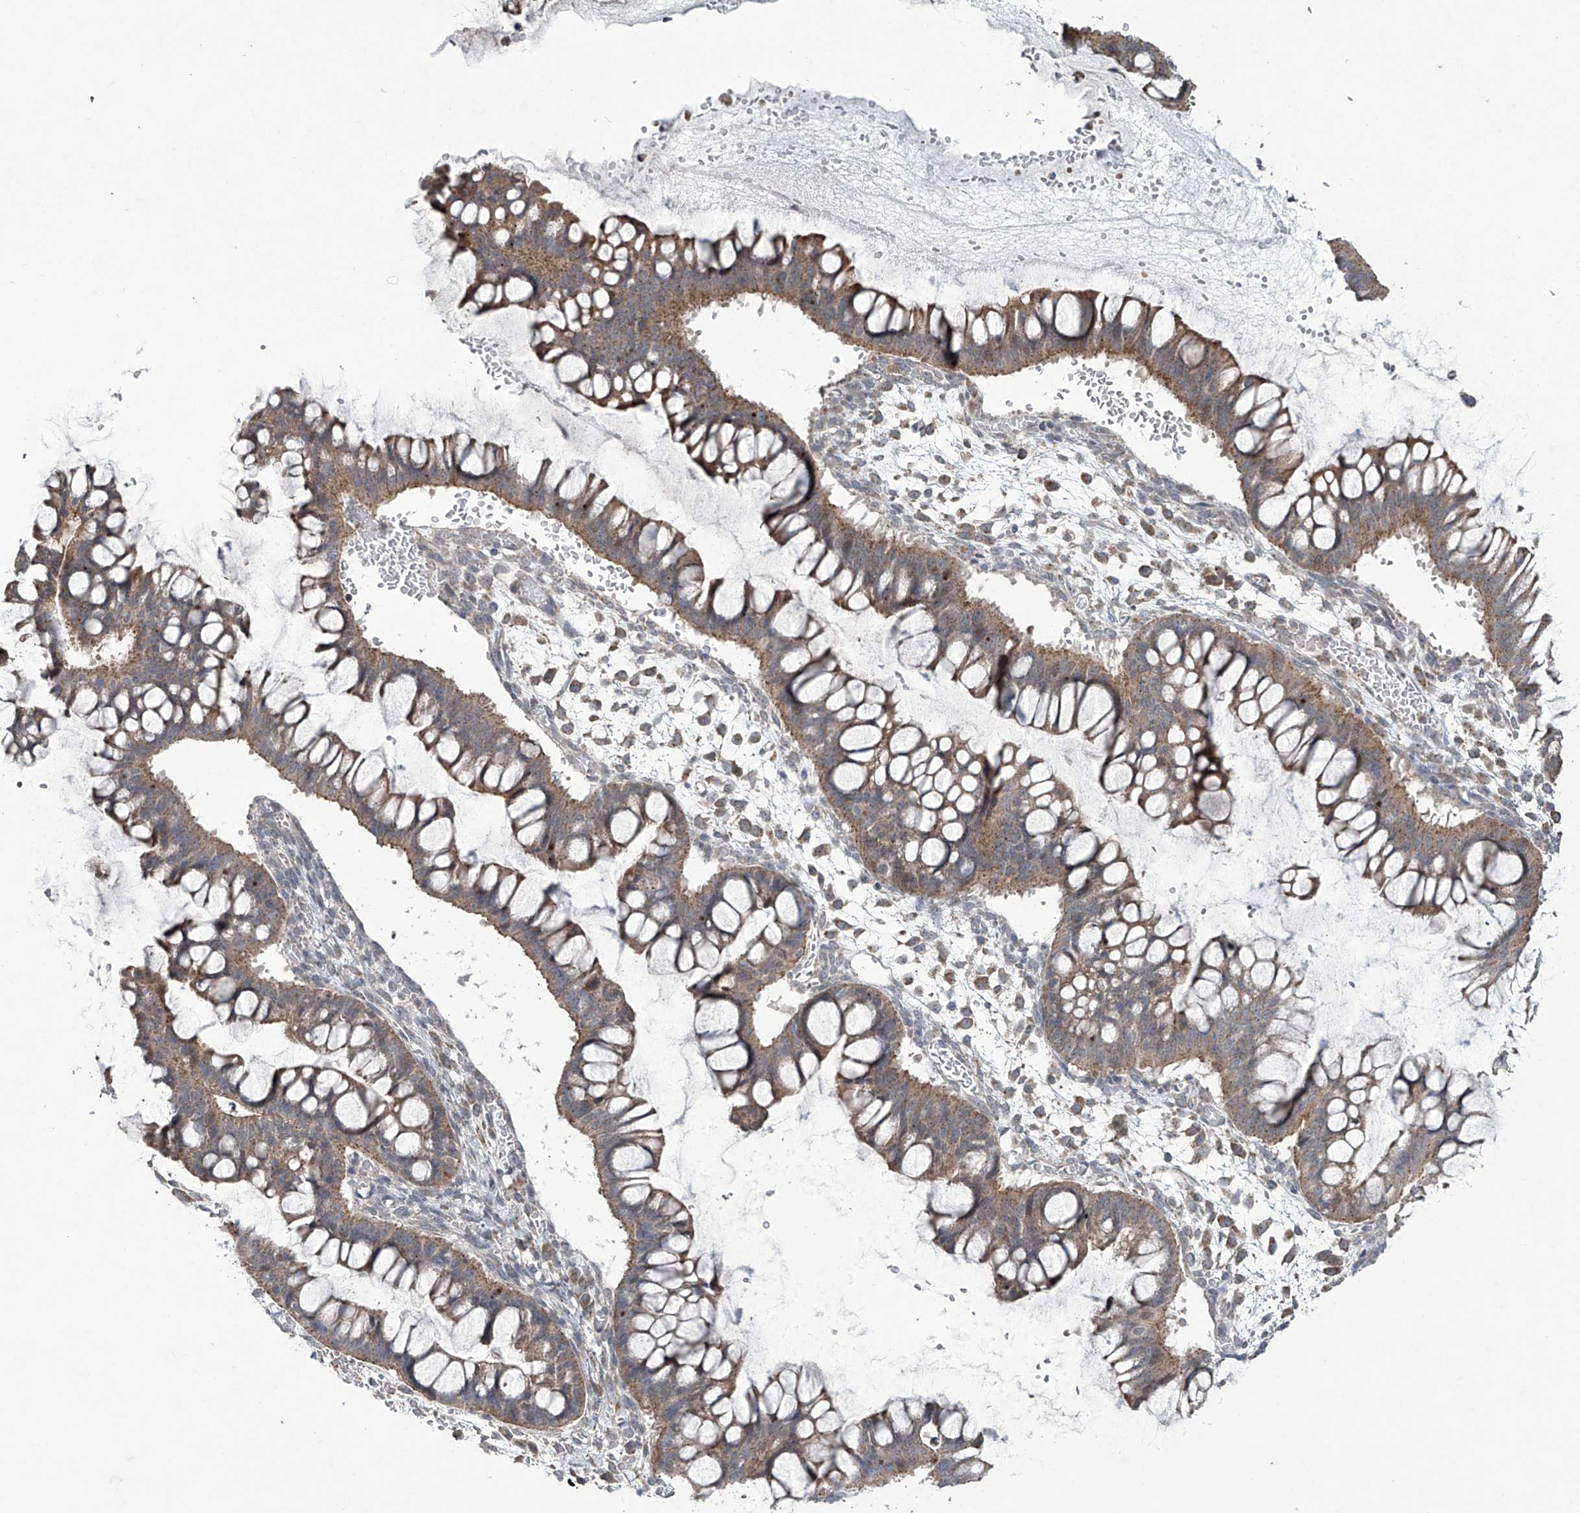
{"staining": {"intensity": "moderate", "quantity": ">75%", "location": "cytoplasmic/membranous"}, "tissue": "ovarian cancer", "cell_type": "Tumor cells", "image_type": "cancer", "snomed": [{"axis": "morphology", "description": "Cystadenocarcinoma, mucinous, NOS"}, {"axis": "topography", "description": "Ovary"}], "caption": "Mucinous cystadenocarcinoma (ovarian) was stained to show a protein in brown. There is medium levels of moderate cytoplasmic/membranous expression in approximately >75% of tumor cells. (DAB (3,3'-diaminobenzidine) IHC, brown staining for protein, blue staining for nuclei).", "gene": "TRIM60", "patient": {"sex": "female", "age": 73}}